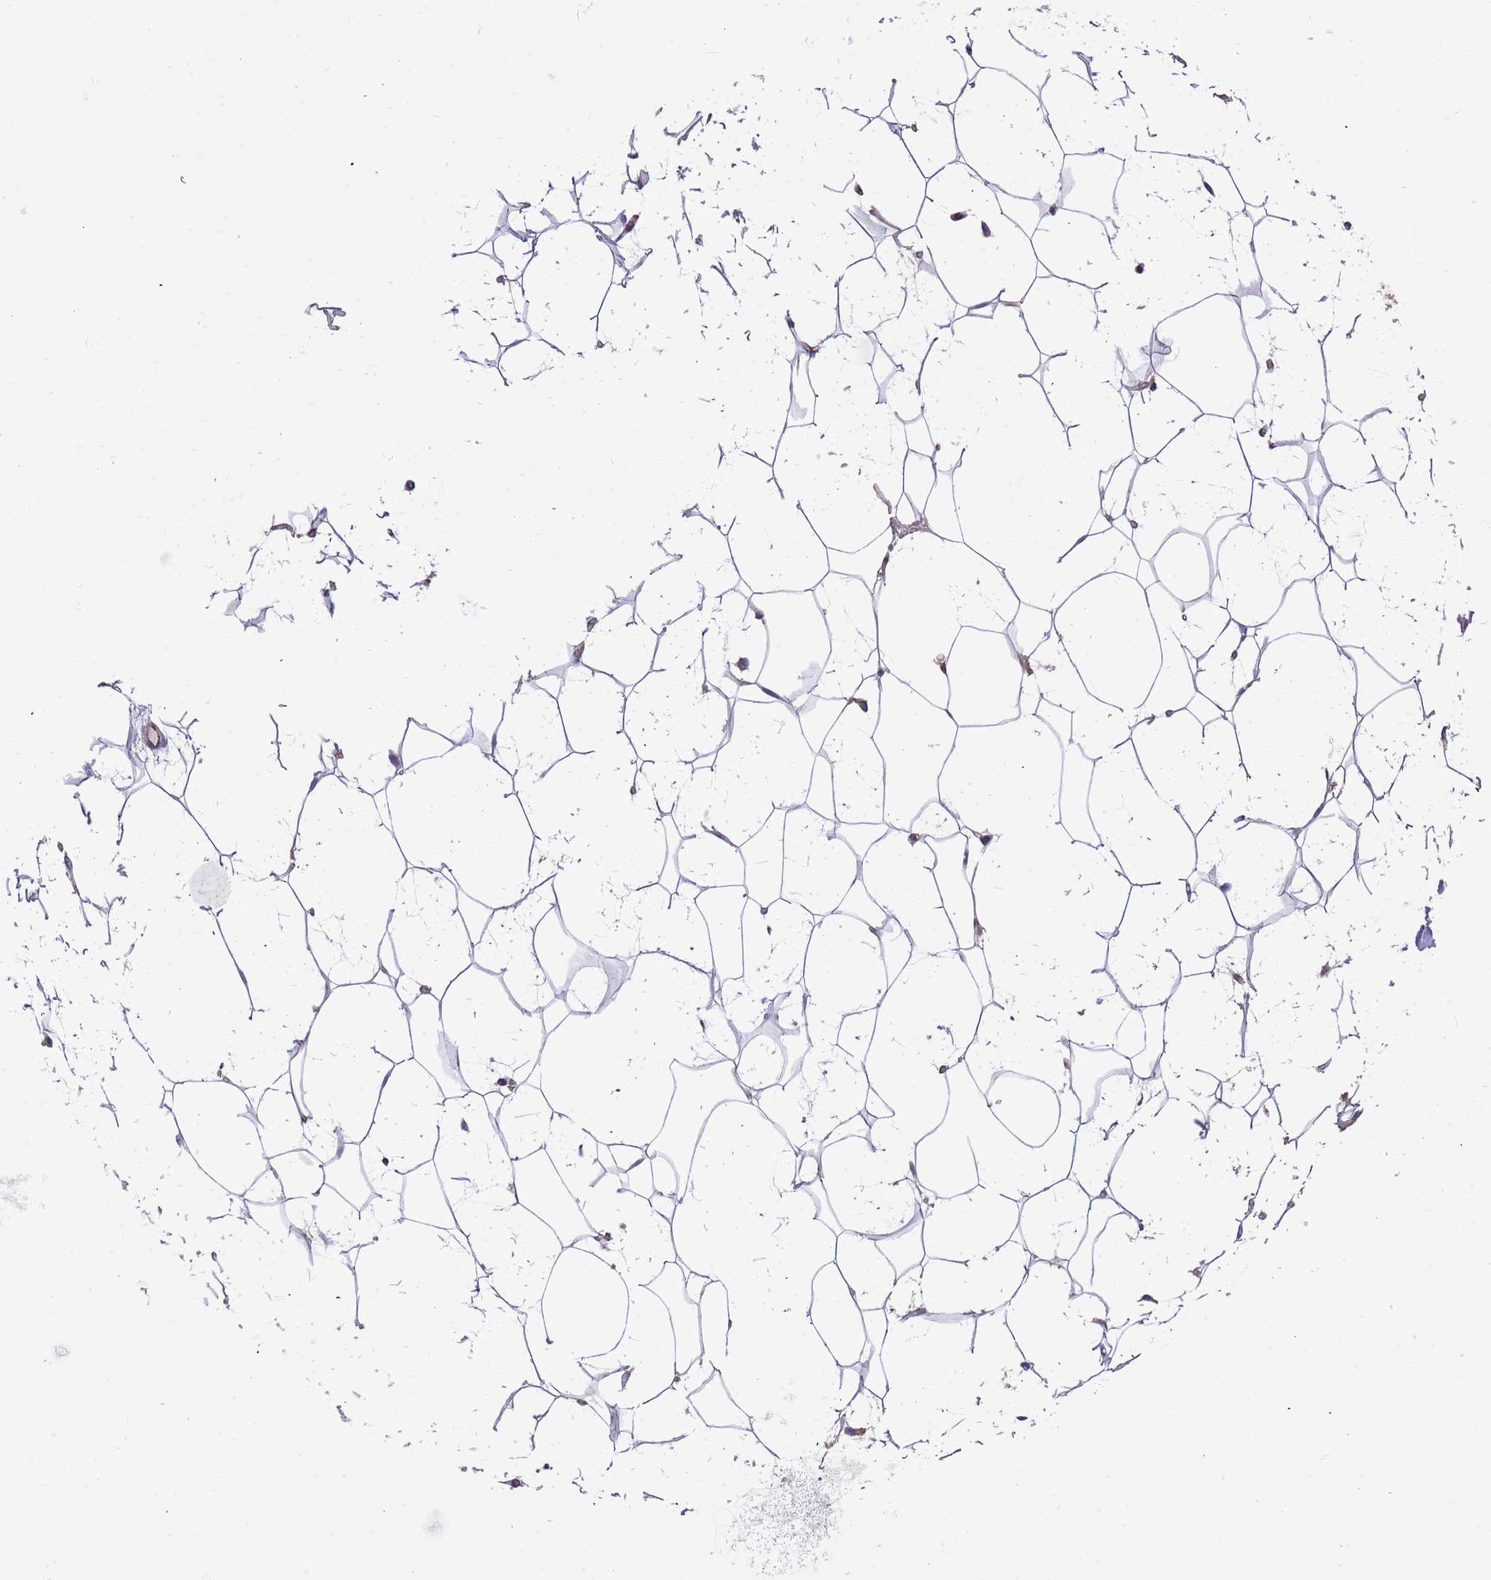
{"staining": {"intensity": "negative", "quantity": "none", "location": "none"}, "tissue": "adipose tissue", "cell_type": "Adipocytes", "image_type": "normal", "snomed": [{"axis": "morphology", "description": "Normal tissue, NOS"}, {"axis": "topography", "description": "Breast"}], "caption": "Adipose tissue stained for a protein using immunohistochemistry reveals no expression adipocytes.", "gene": "LAMB4", "patient": {"sex": "female", "age": 26}}